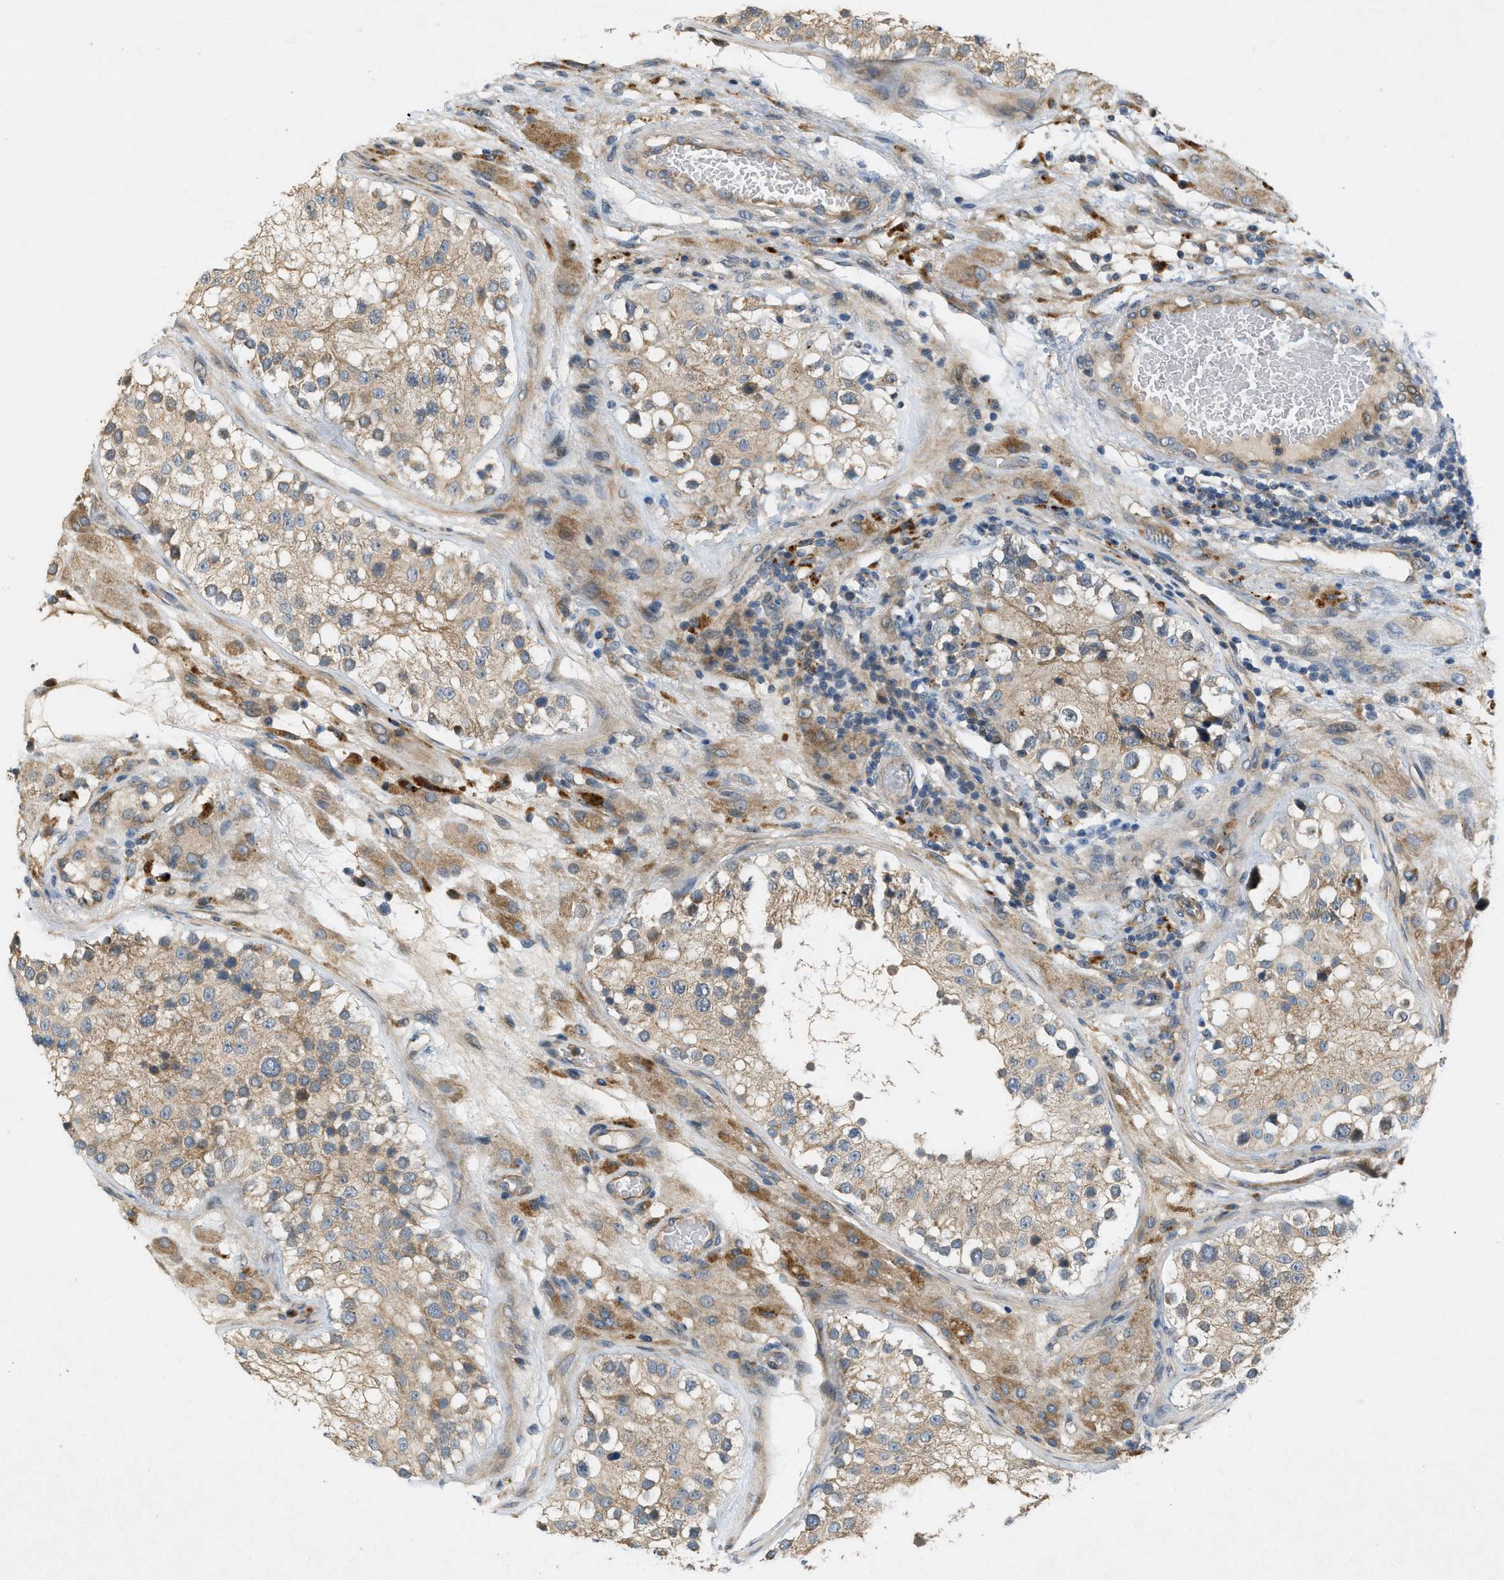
{"staining": {"intensity": "weak", "quantity": ">75%", "location": "cytoplasmic/membranous"}, "tissue": "testis", "cell_type": "Cells in seminiferous ducts", "image_type": "normal", "snomed": [{"axis": "morphology", "description": "Normal tissue, NOS"}, {"axis": "topography", "description": "Testis"}], "caption": "Immunohistochemistry (IHC) of unremarkable human testis demonstrates low levels of weak cytoplasmic/membranous positivity in approximately >75% of cells in seminiferous ducts.", "gene": "ADCY6", "patient": {"sex": "male", "age": 26}}